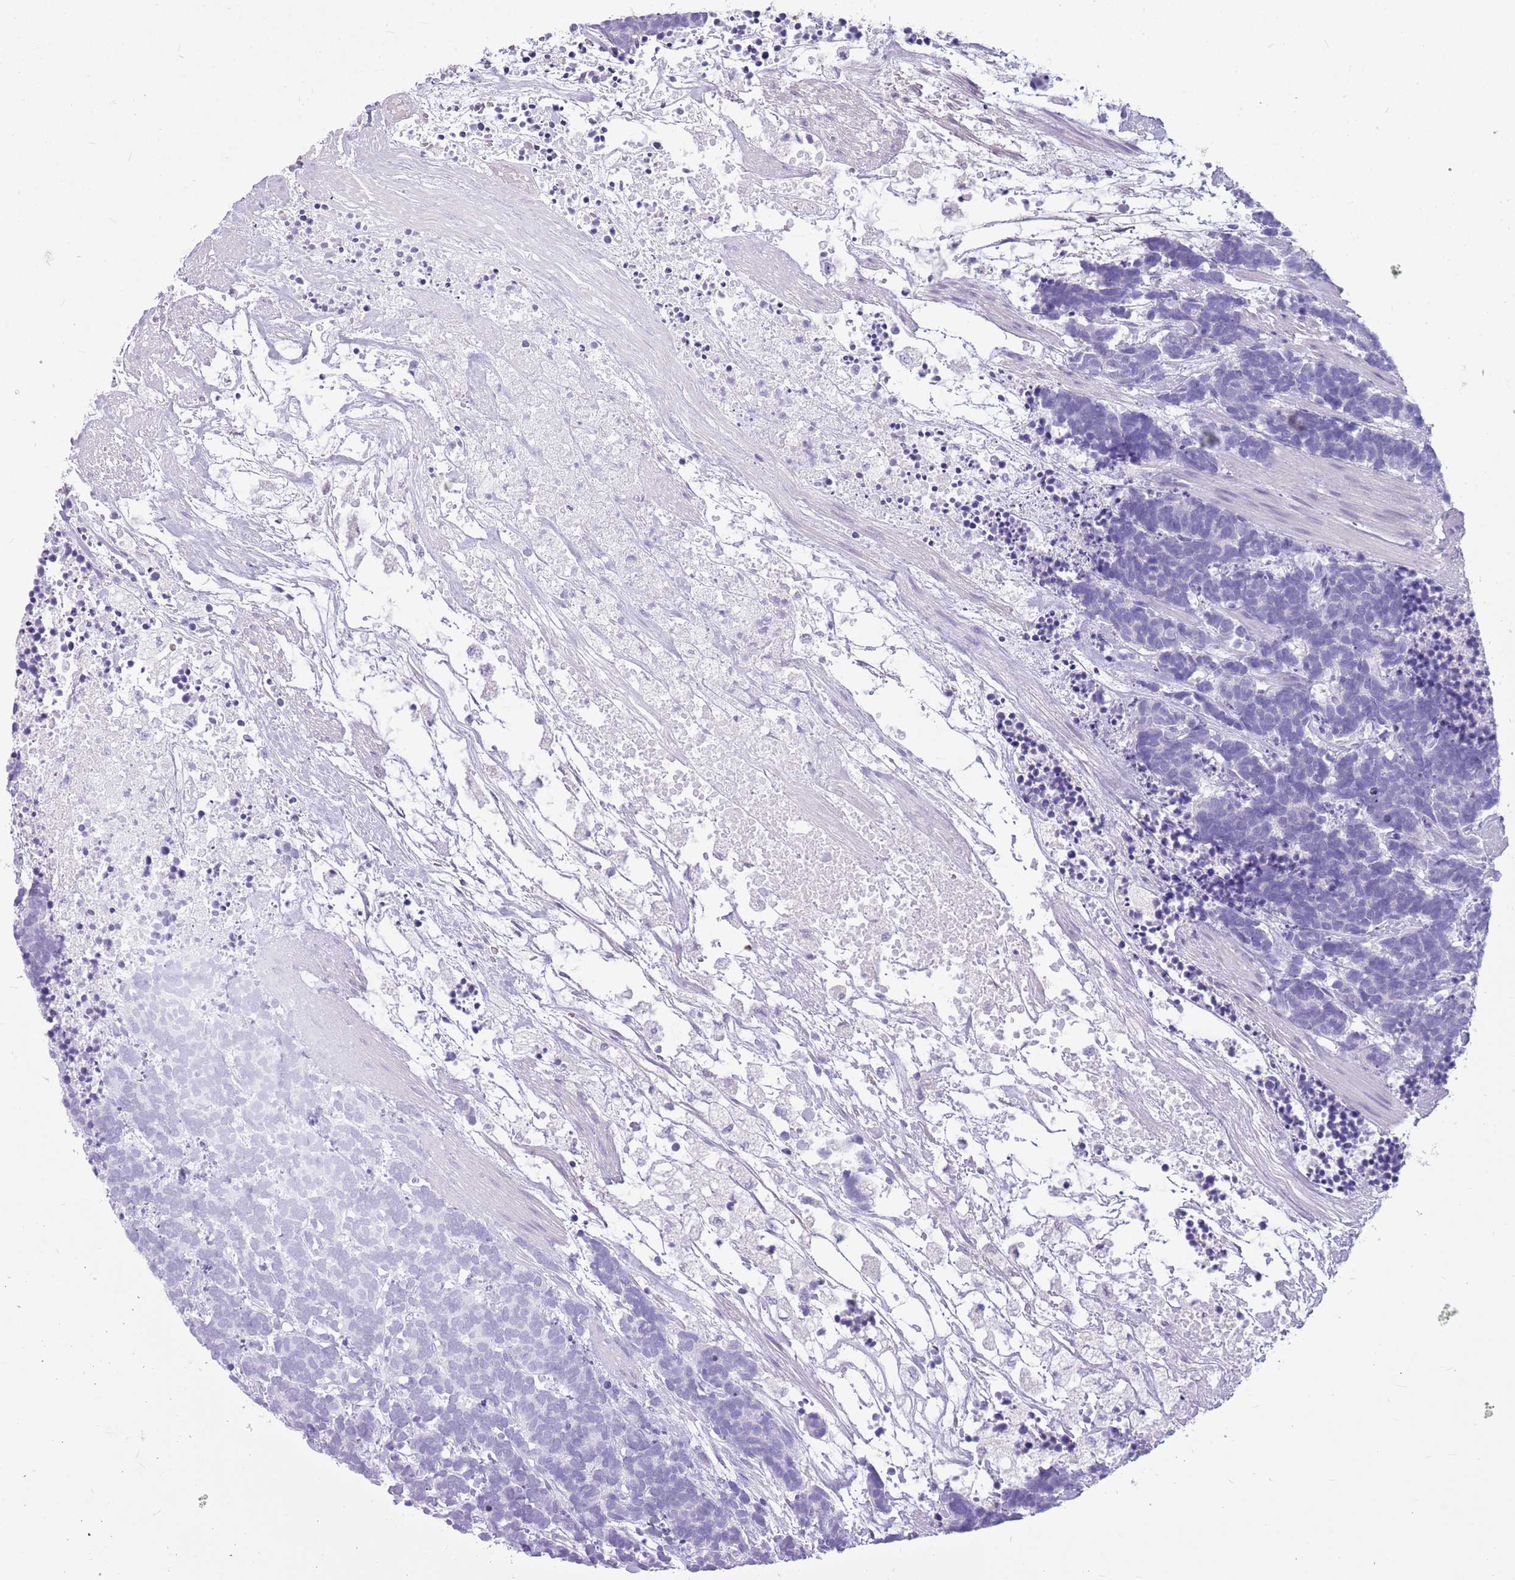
{"staining": {"intensity": "negative", "quantity": "none", "location": "none"}, "tissue": "carcinoid", "cell_type": "Tumor cells", "image_type": "cancer", "snomed": [{"axis": "morphology", "description": "Carcinoma, NOS"}, {"axis": "morphology", "description": "Carcinoid, malignant, NOS"}, {"axis": "topography", "description": "Prostate"}], "caption": "Tumor cells are negative for protein expression in human carcinoma.", "gene": "ZNF425", "patient": {"sex": "male", "age": 57}}